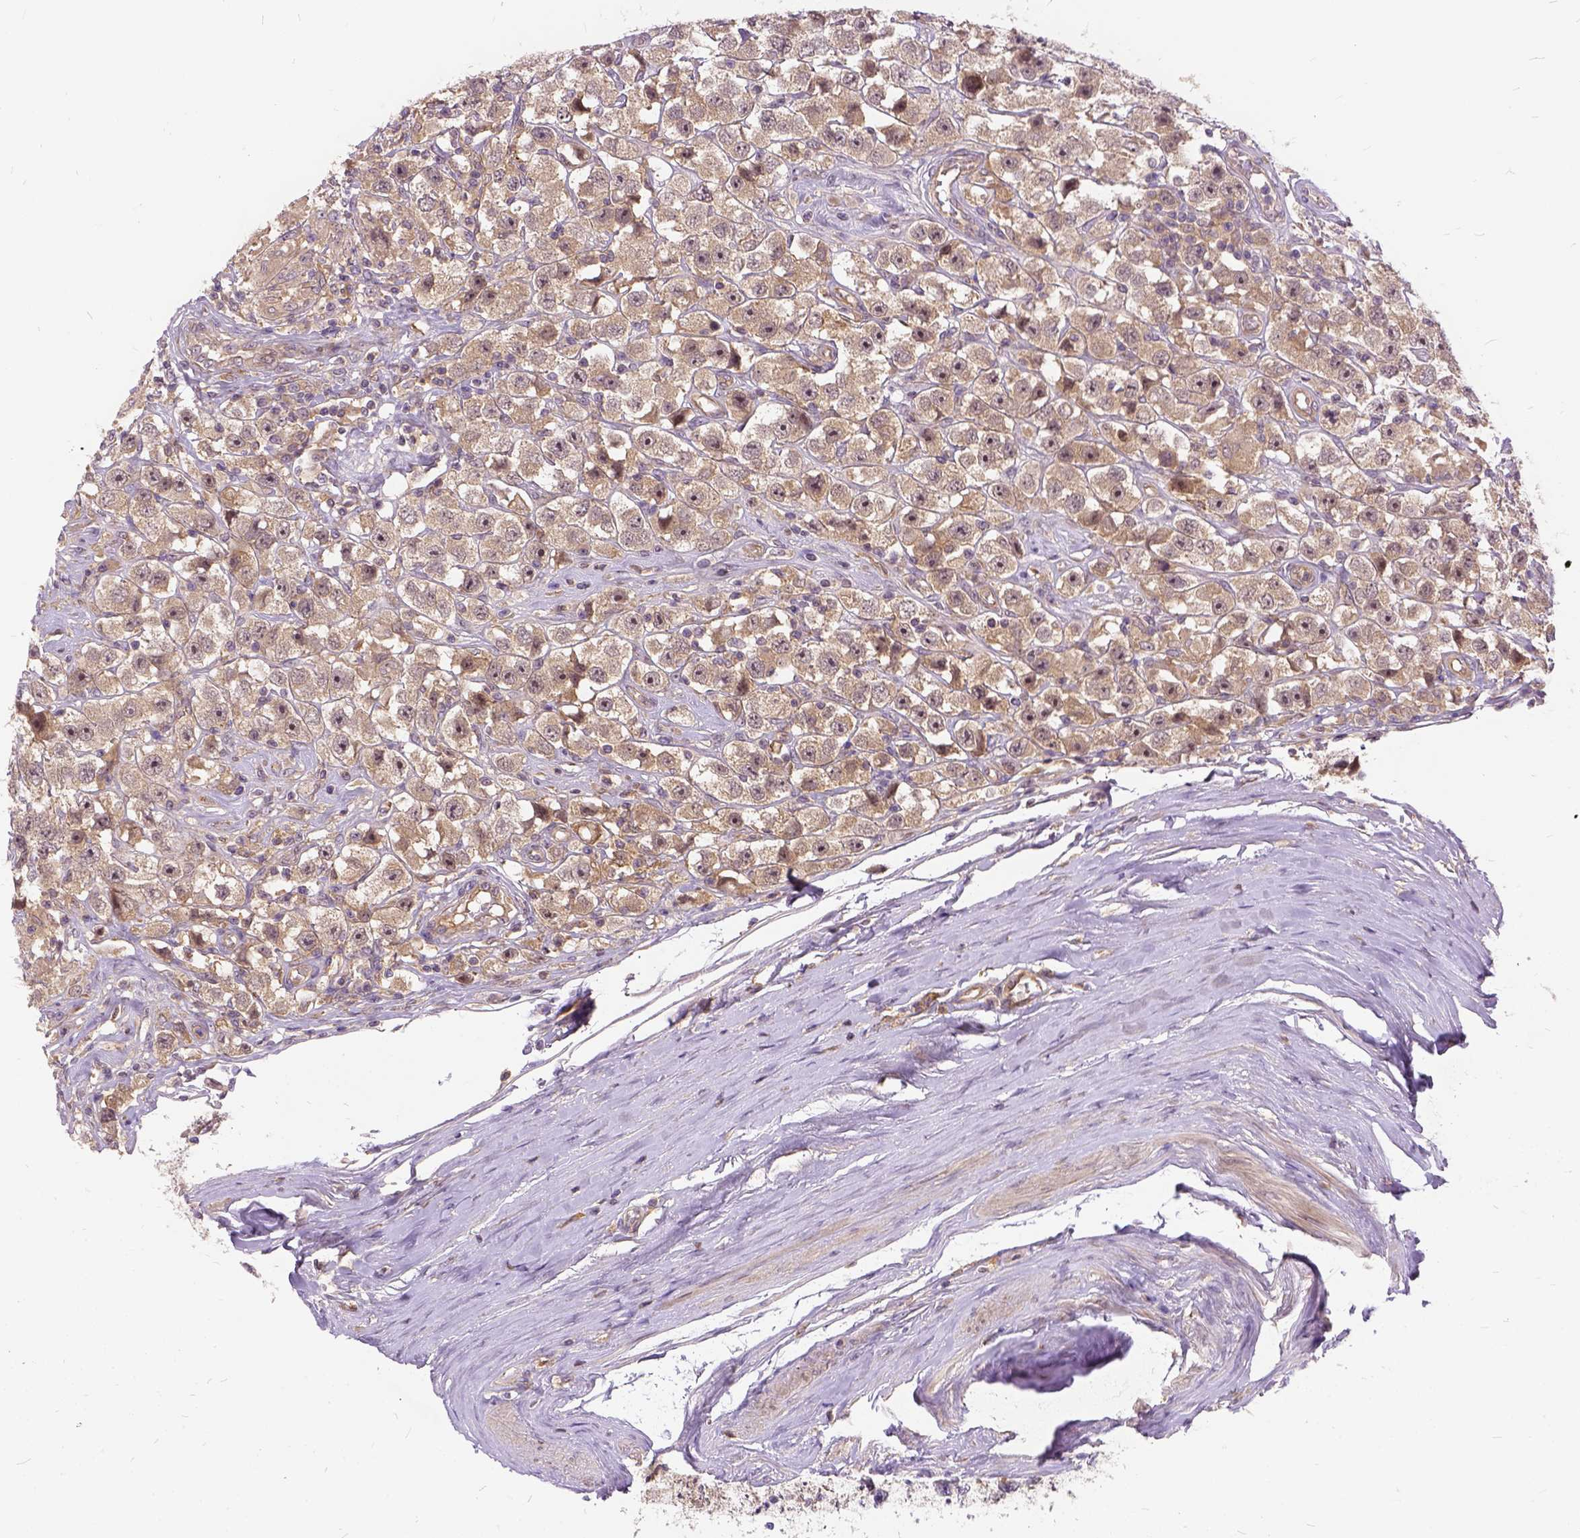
{"staining": {"intensity": "weak", "quantity": ">75%", "location": "cytoplasmic/membranous"}, "tissue": "testis cancer", "cell_type": "Tumor cells", "image_type": "cancer", "snomed": [{"axis": "morphology", "description": "Seminoma, NOS"}, {"axis": "topography", "description": "Testis"}], "caption": "This is an image of immunohistochemistry staining of testis seminoma, which shows weak expression in the cytoplasmic/membranous of tumor cells.", "gene": "ILRUN", "patient": {"sex": "male", "age": 45}}